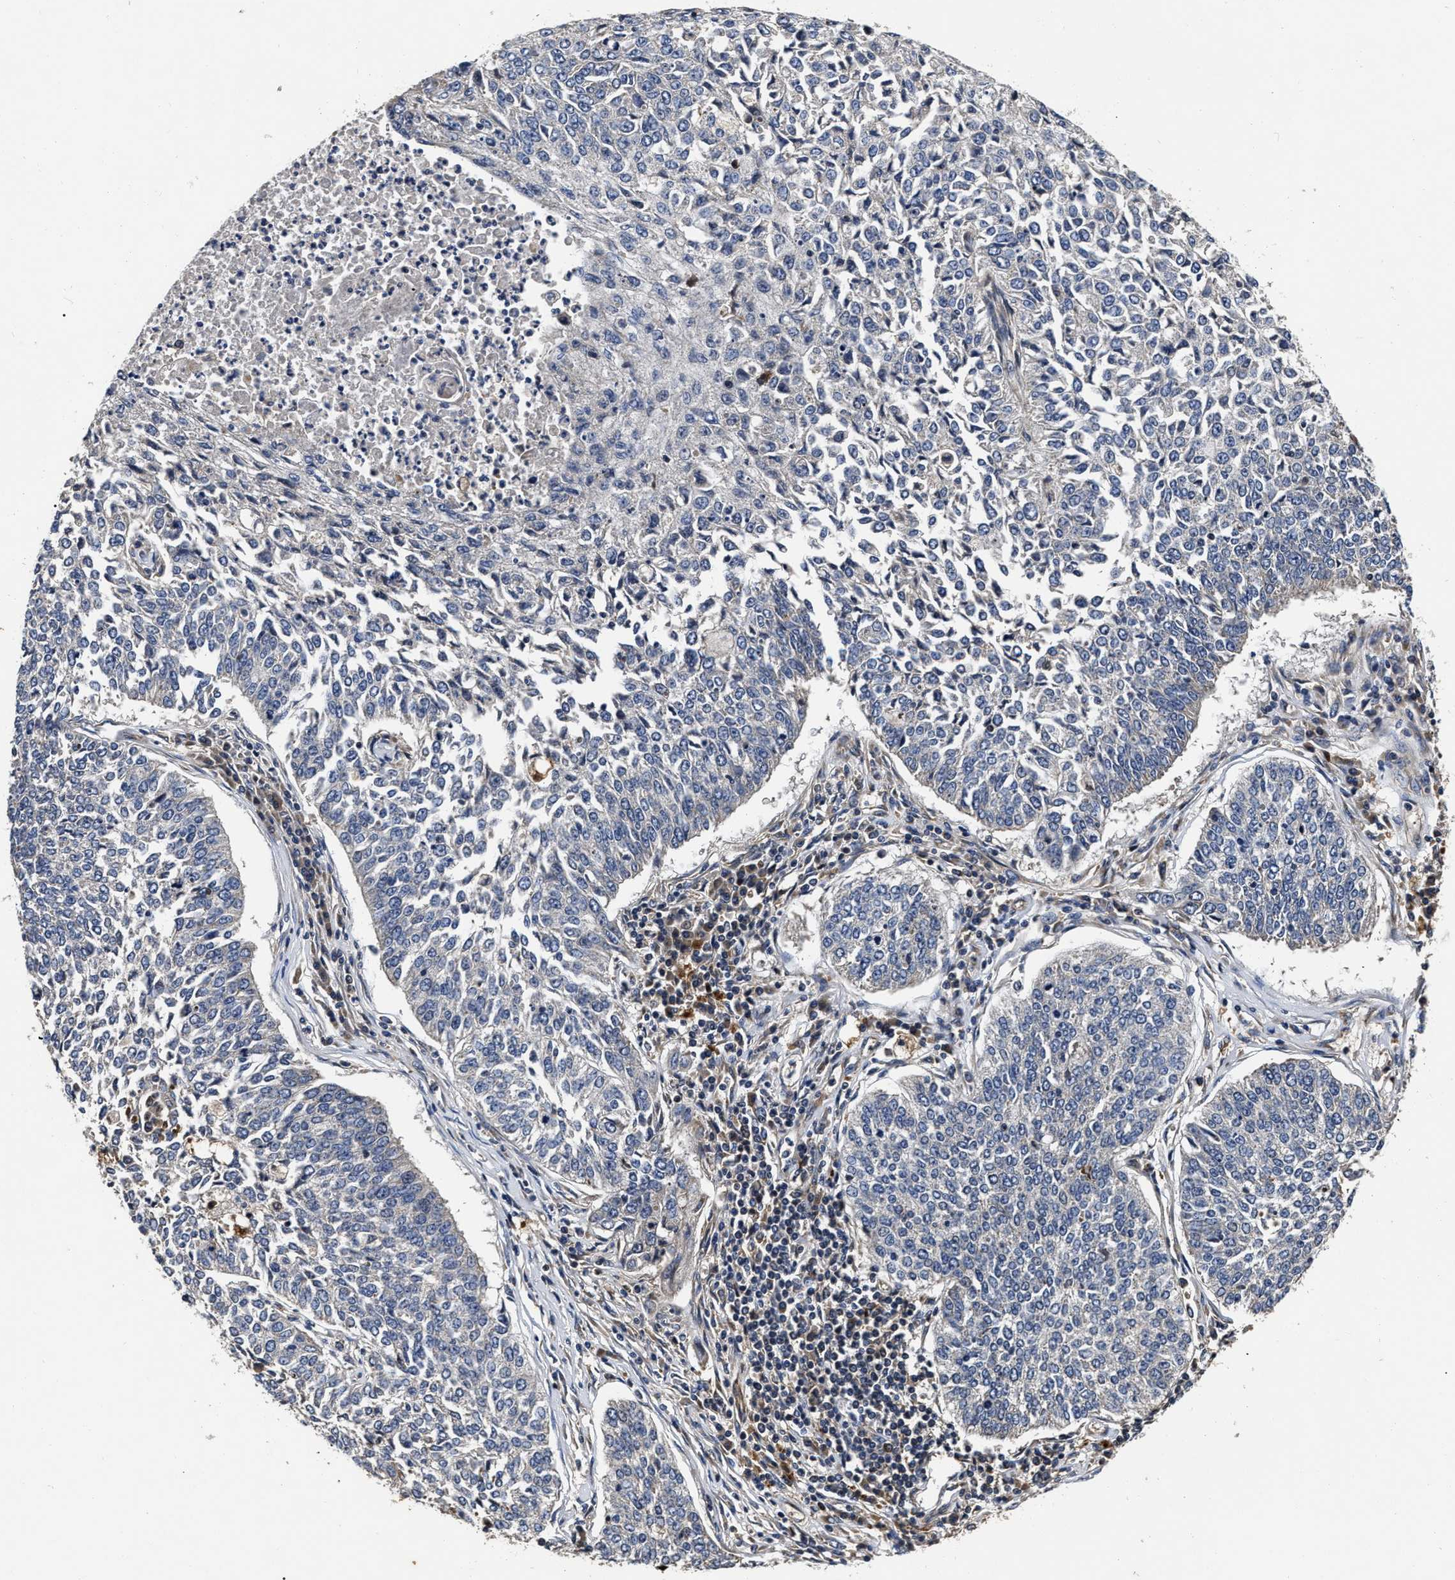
{"staining": {"intensity": "negative", "quantity": "none", "location": "none"}, "tissue": "lung cancer", "cell_type": "Tumor cells", "image_type": "cancer", "snomed": [{"axis": "morphology", "description": "Normal tissue, NOS"}, {"axis": "morphology", "description": "Squamous cell carcinoma, NOS"}, {"axis": "topography", "description": "Cartilage tissue"}, {"axis": "topography", "description": "Bronchus"}, {"axis": "topography", "description": "Lung"}], "caption": "The histopathology image demonstrates no staining of tumor cells in lung cancer.", "gene": "ABCG8", "patient": {"sex": "female", "age": 49}}